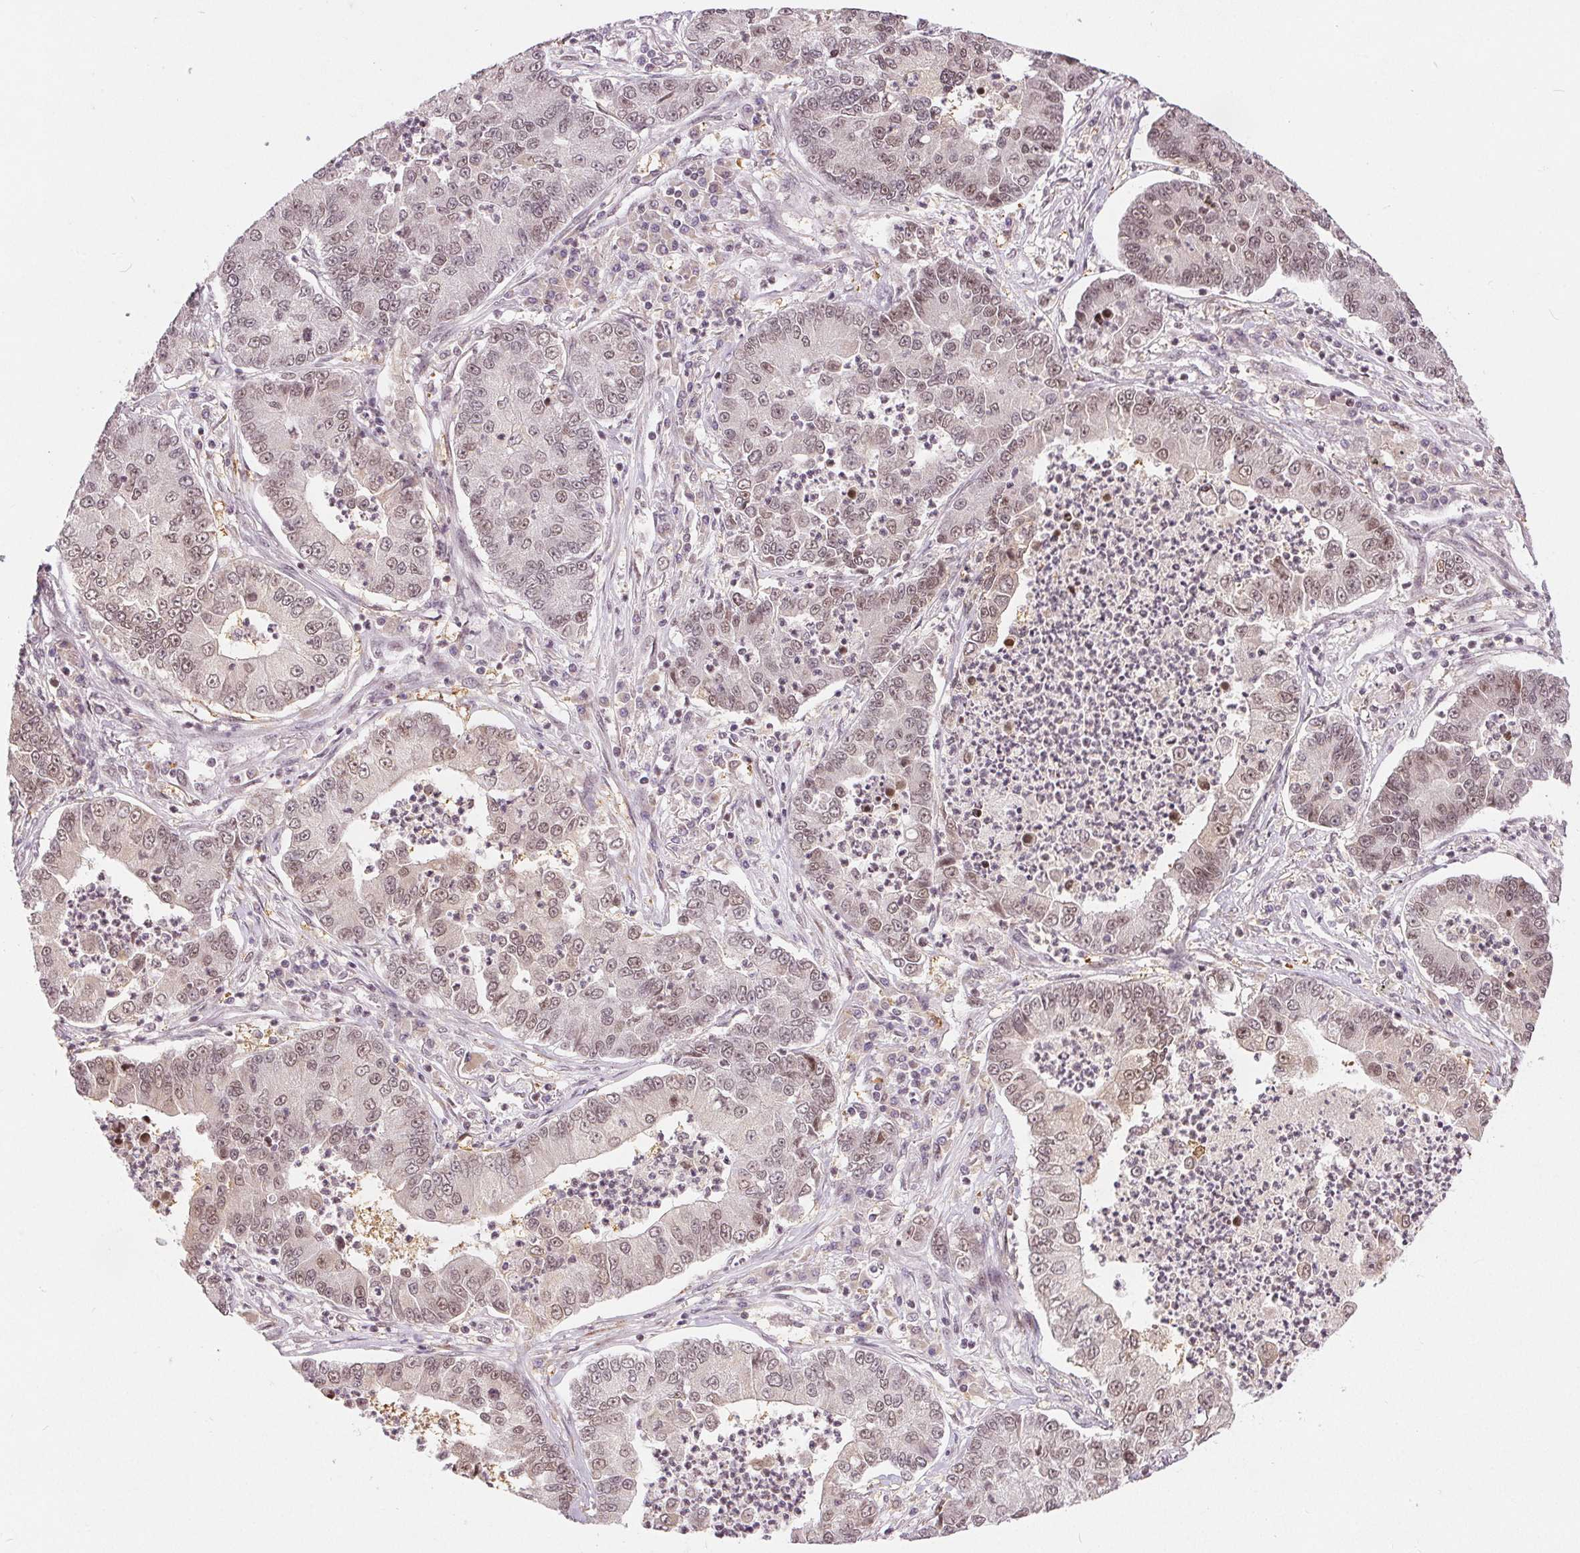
{"staining": {"intensity": "weak", "quantity": "25%-75%", "location": "nuclear"}, "tissue": "lung cancer", "cell_type": "Tumor cells", "image_type": "cancer", "snomed": [{"axis": "morphology", "description": "Adenocarcinoma, NOS"}, {"axis": "topography", "description": "Lung"}], "caption": "This micrograph displays lung adenocarcinoma stained with immunohistochemistry (IHC) to label a protein in brown. The nuclear of tumor cells show weak positivity for the protein. Nuclei are counter-stained blue.", "gene": "DEK", "patient": {"sex": "female", "age": 57}}